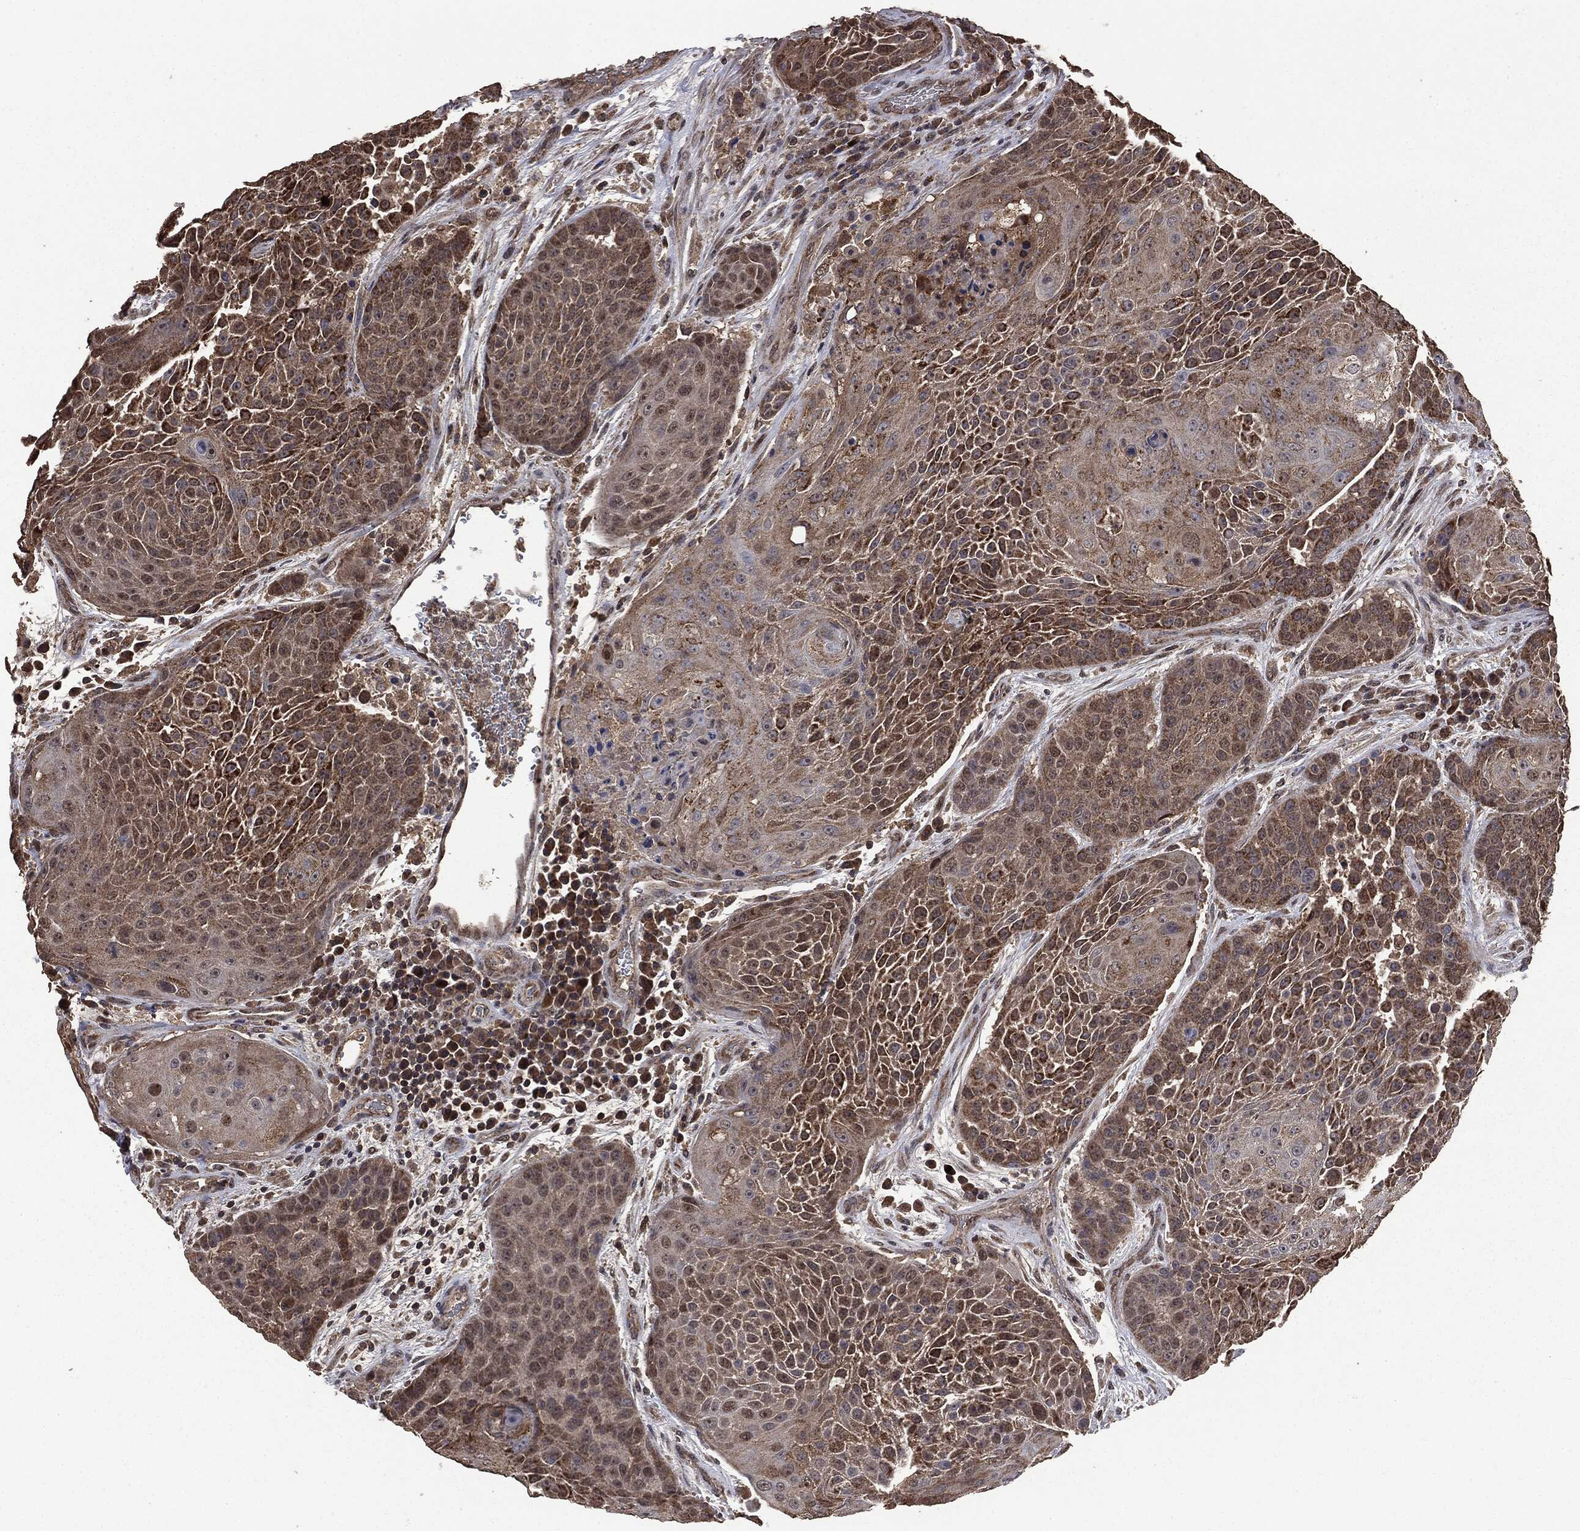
{"staining": {"intensity": "moderate", "quantity": "<25%", "location": "cytoplasmic/membranous,nuclear"}, "tissue": "urothelial cancer", "cell_type": "Tumor cells", "image_type": "cancer", "snomed": [{"axis": "morphology", "description": "Urothelial carcinoma, High grade"}, {"axis": "topography", "description": "Urinary bladder"}], "caption": "Moderate cytoplasmic/membranous and nuclear expression is appreciated in about <25% of tumor cells in urothelial carcinoma (high-grade).", "gene": "PPP6R2", "patient": {"sex": "female", "age": 63}}